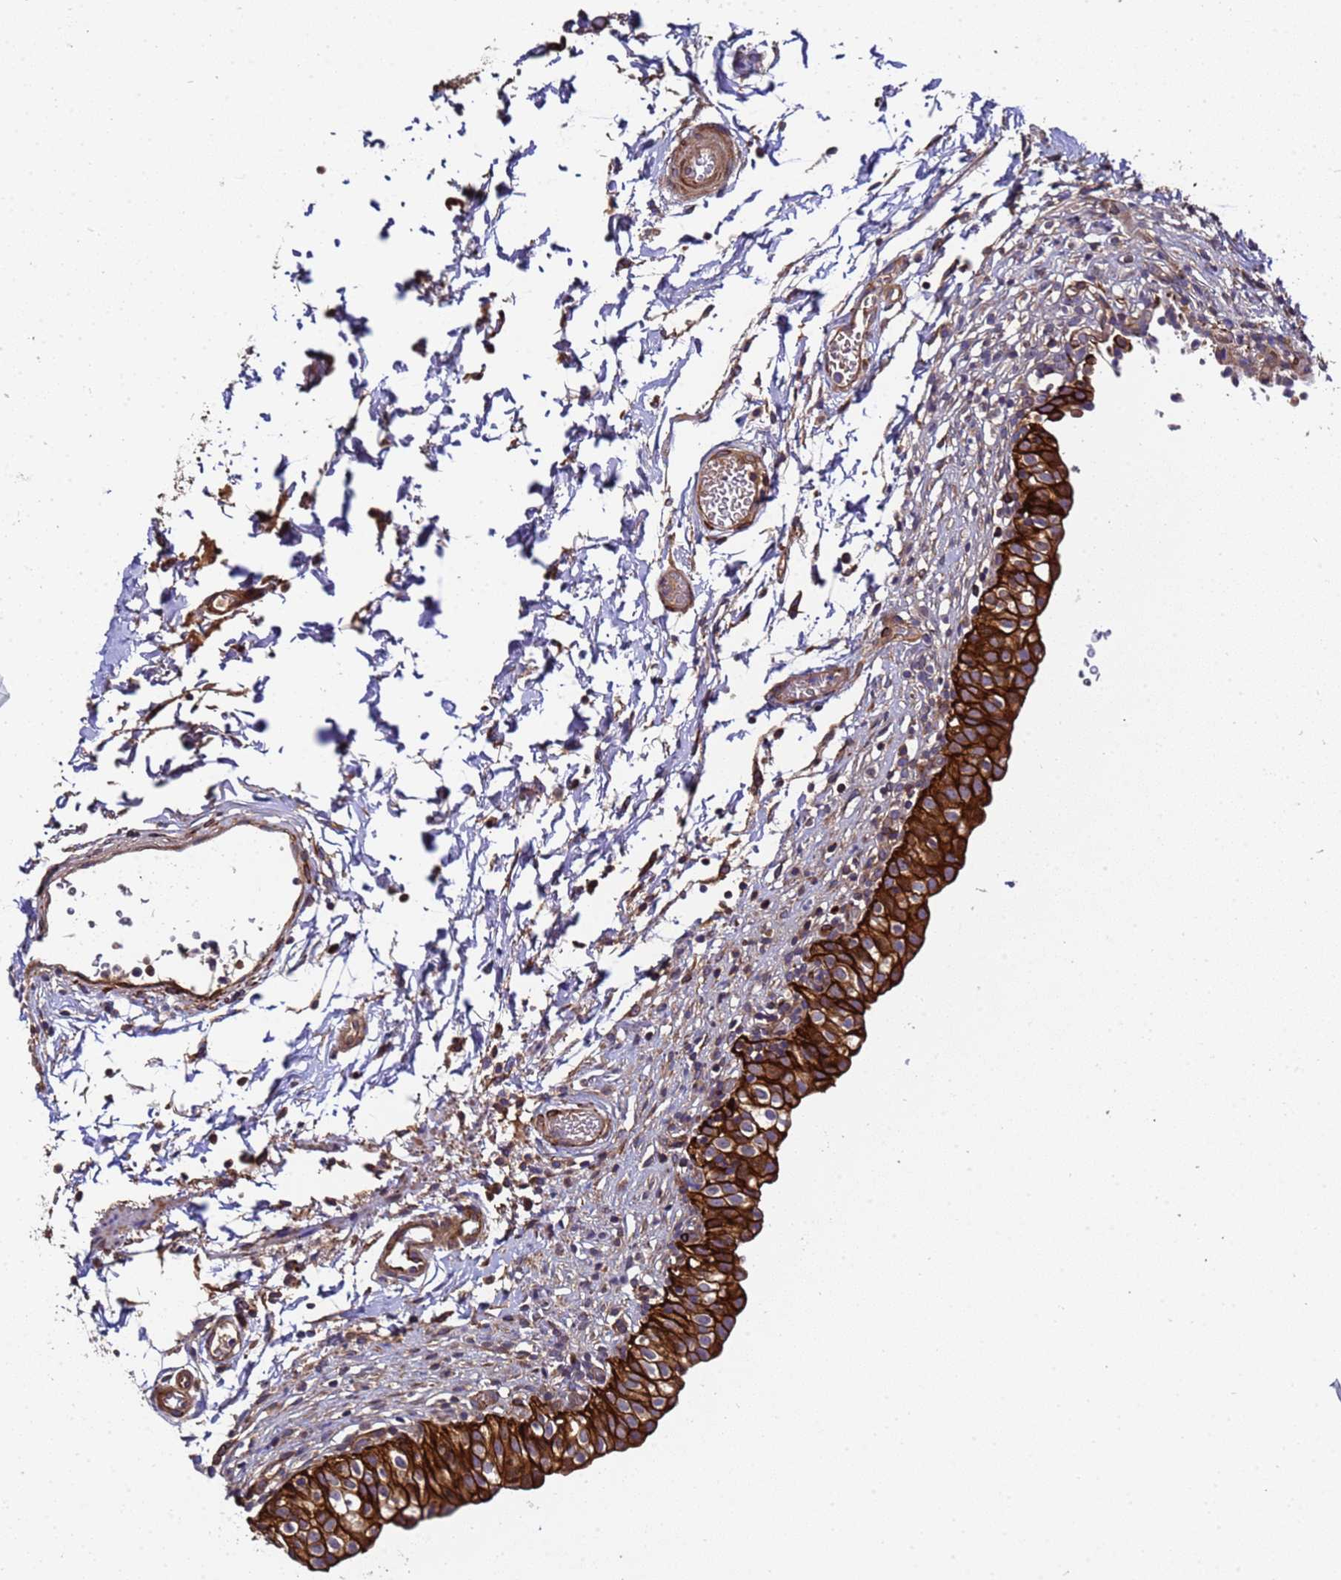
{"staining": {"intensity": "strong", "quantity": ">75%", "location": "cytoplasmic/membranous"}, "tissue": "urinary bladder", "cell_type": "Urothelial cells", "image_type": "normal", "snomed": [{"axis": "morphology", "description": "Normal tissue, NOS"}, {"axis": "topography", "description": "Urinary bladder"}, {"axis": "topography", "description": "Peripheral nerve tissue"}], "caption": "A brown stain shows strong cytoplasmic/membranous staining of a protein in urothelial cells of benign urinary bladder.", "gene": "MOCS1", "patient": {"sex": "male", "age": 55}}